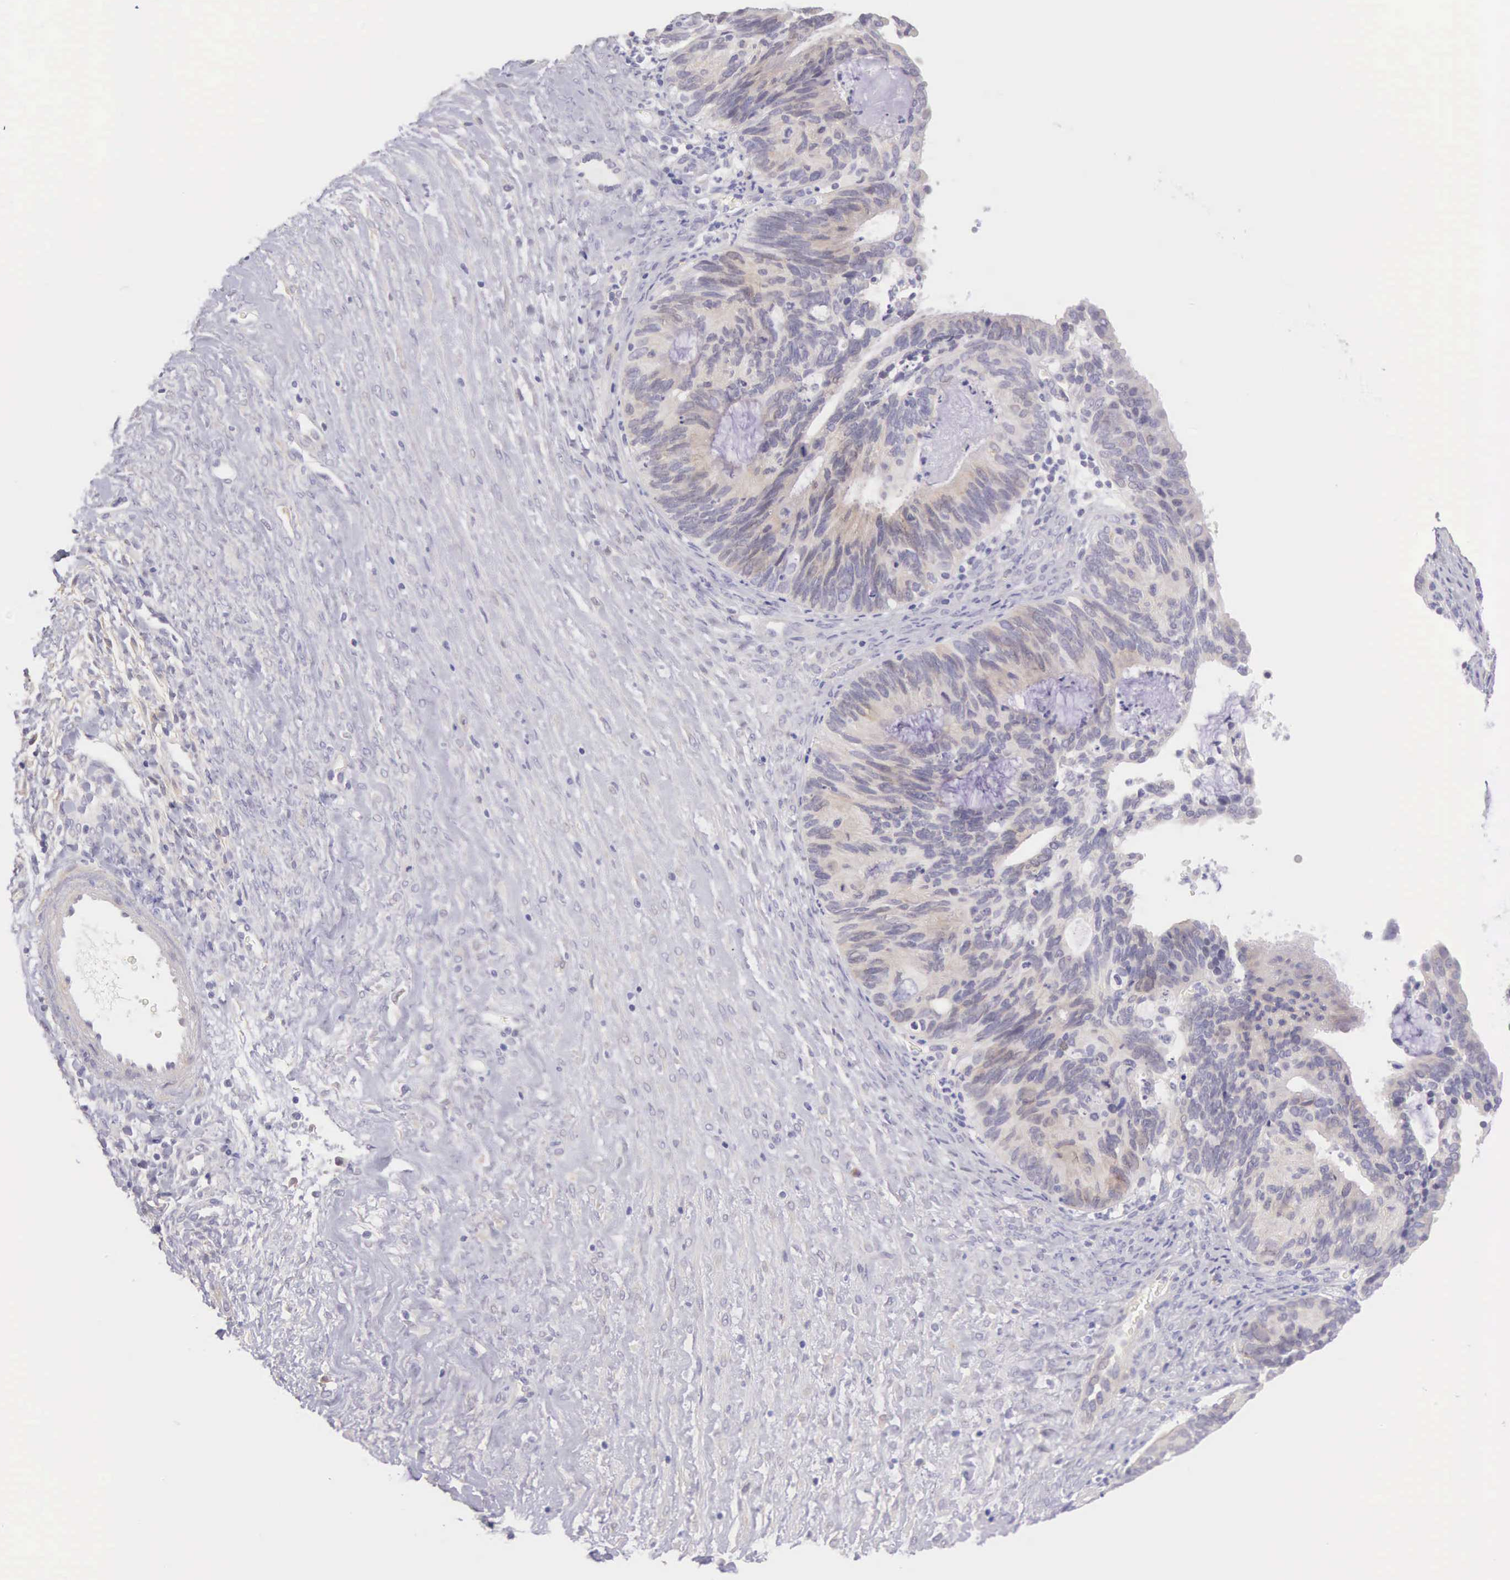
{"staining": {"intensity": "weak", "quantity": ">75%", "location": "cytoplasmic/membranous"}, "tissue": "ovarian cancer", "cell_type": "Tumor cells", "image_type": "cancer", "snomed": [{"axis": "morphology", "description": "Carcinoma, endometroid"}, {"axis": "topography", "description": "Ovary"}], "caption": "Endometroid carcinoma (ovarian) was stained to show a protein in brown. There is low levels of weak cytoplasmic/membranous expression in approximately >75% of tumor cells.", "gene": "ARFGAP3", "patient": {"sex": "female", "age": 52}}